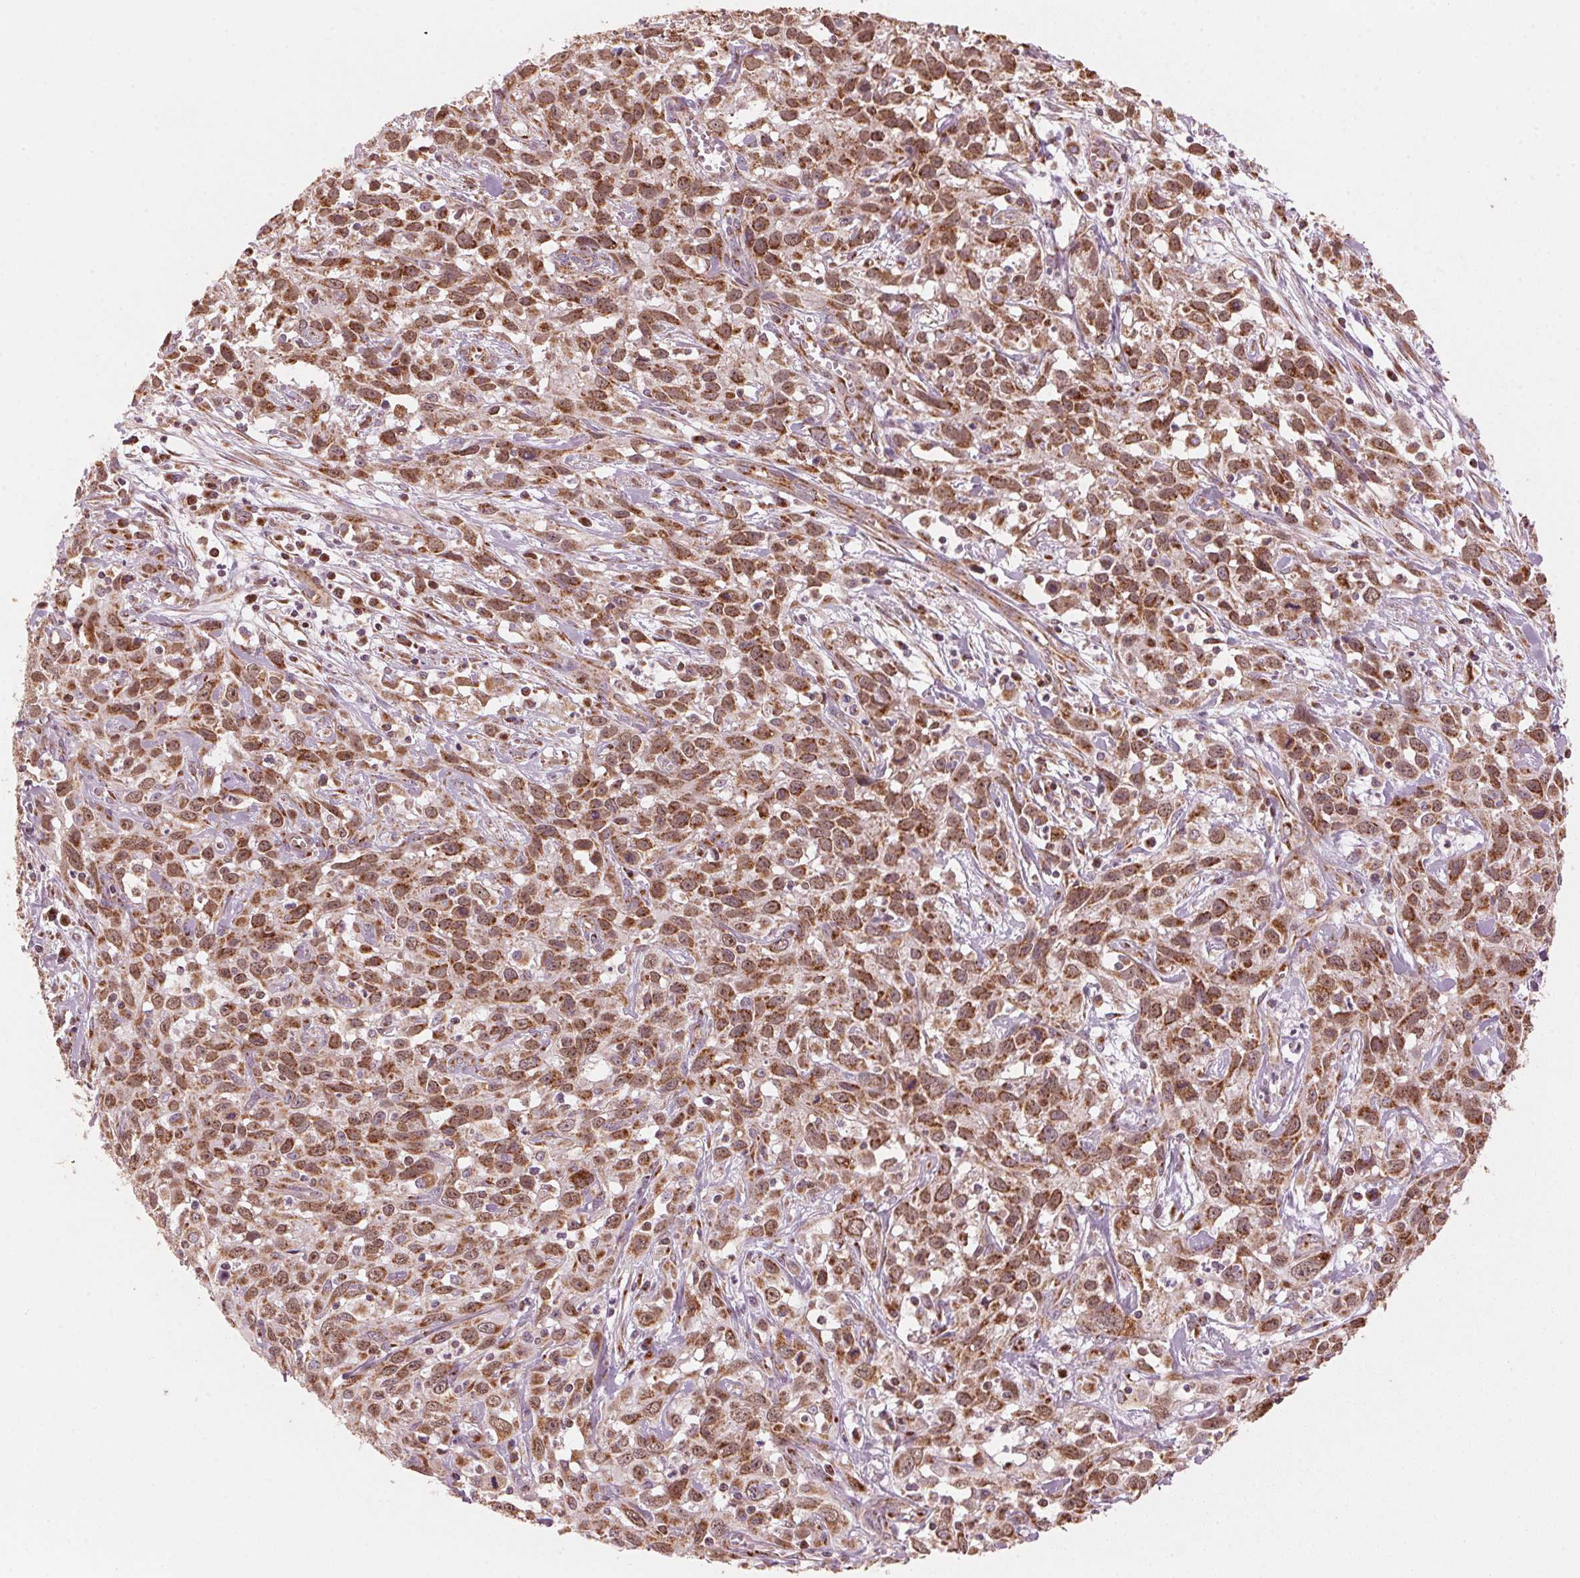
{"staining": {"intensity": "strong", "quantity": ">75%", "location": "cytoplasmic/membranous"}, "tissue": "cervical cancer", "cell_type": "Tumor cells", "image_type": "cancer", "snomed": [{"axis": "morphology", "description": "Squamous cell carcinoma, NOS"}, {"axis": "topography", "description": "Cervix"}], "caption": "Immunohistochemical staining of squamous cell carcinoma (cervical) exhibits strong cytoplasmic/membranous protein staining in approximately >75% of tumor cells. (brown staining indicates protein expression, while blue staining denotes nuclei).", "gene": "TOMM70", "patient": {"sex": "female", "age": 38}}